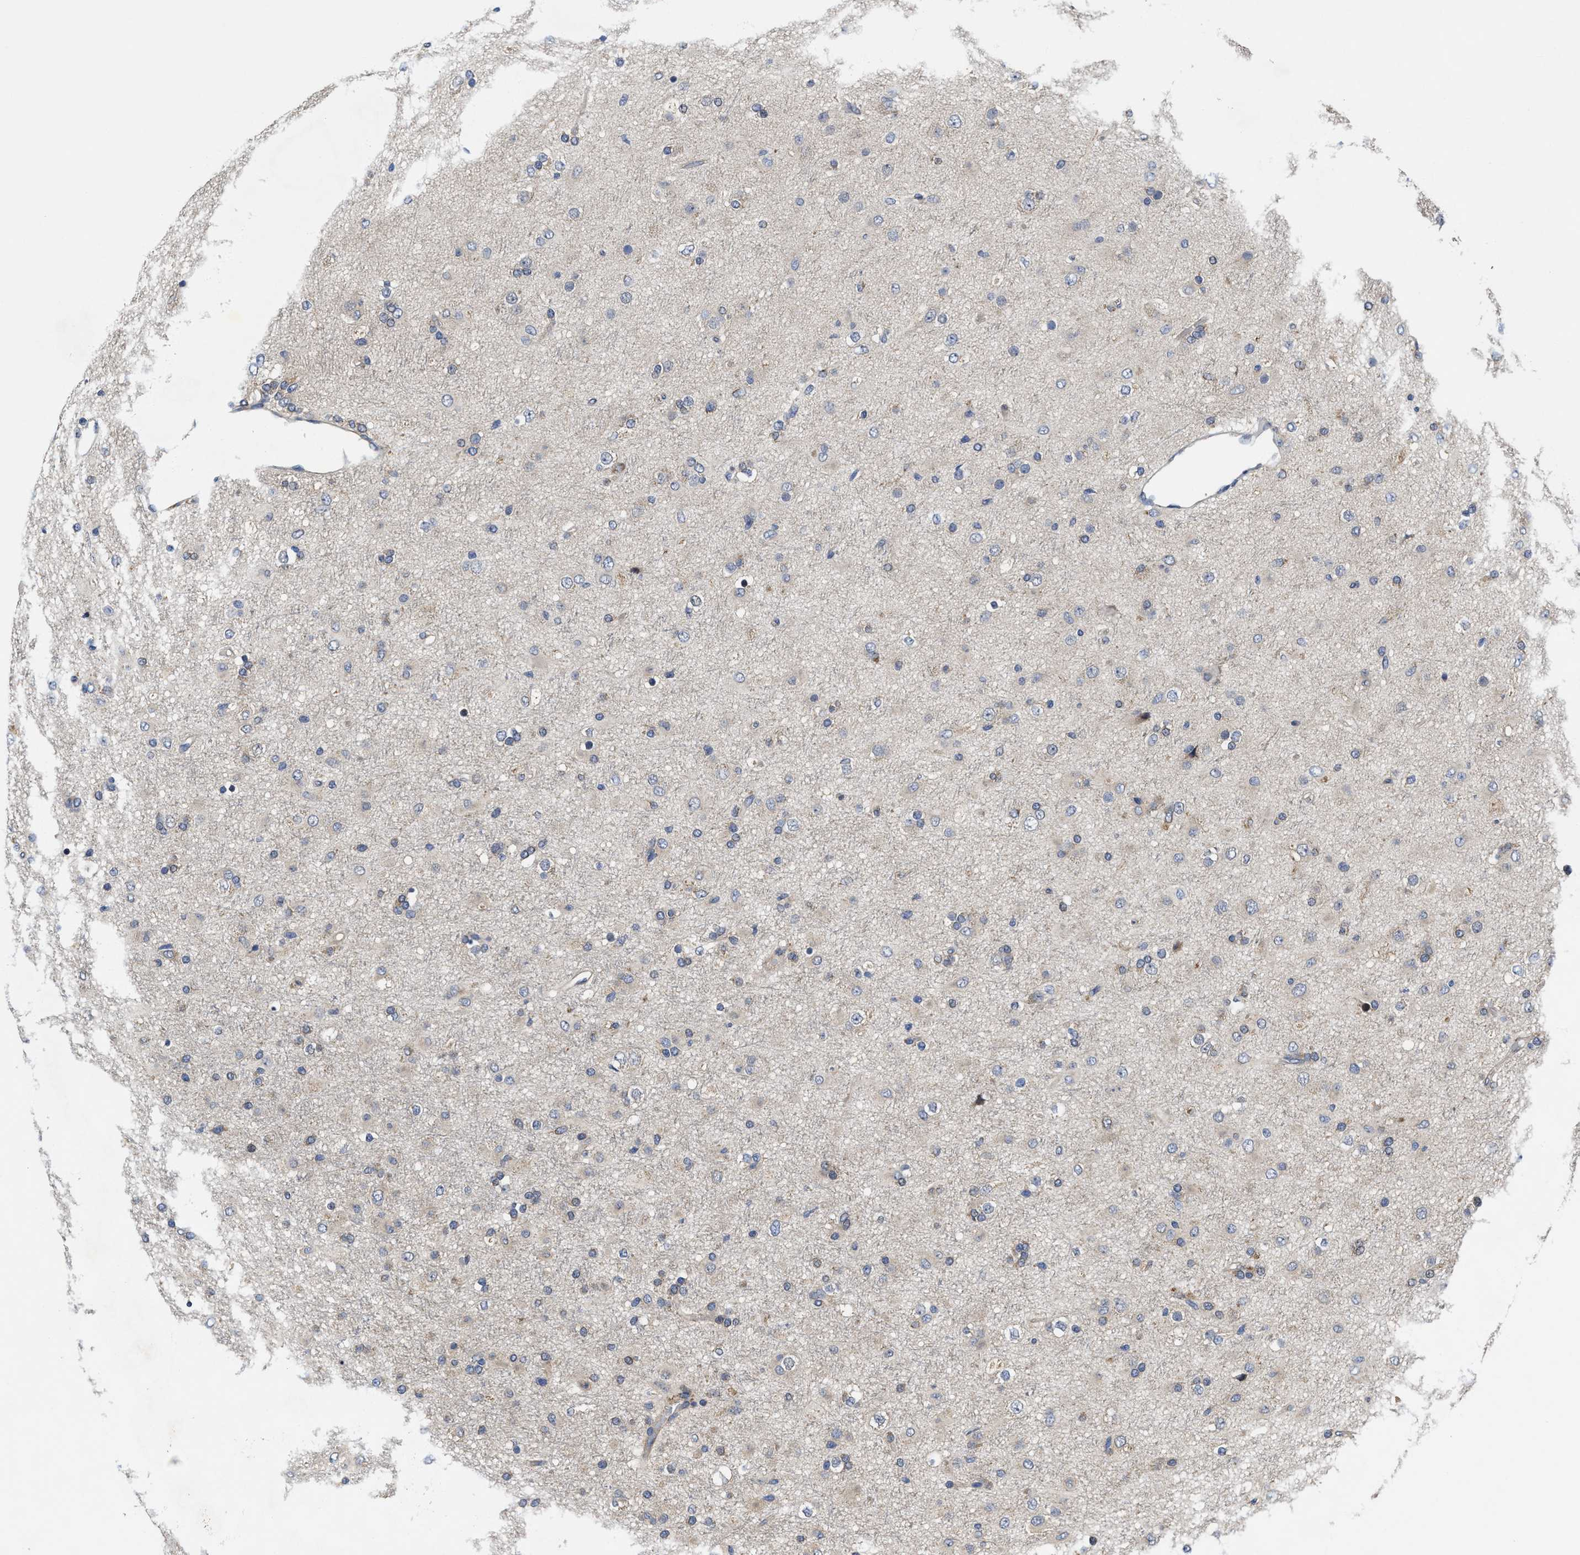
{"staining": {"intensity": "negative", "quantity": "none", "location": "none"}, "tissue": "glioma", "cell_type": "Tumor cells", "image_type": "cancer", "snomed": [{"axis": "morphology", "description": "Glioma, malignant, Low grade"}, {"axis": "topography", "description": "Brain"}], "caption": "Immunohistochemistry of human glioma exhibits no staining in tumor cells.", "gene": "TRAF6", "patient": {"sex": "male", "age": 65}}